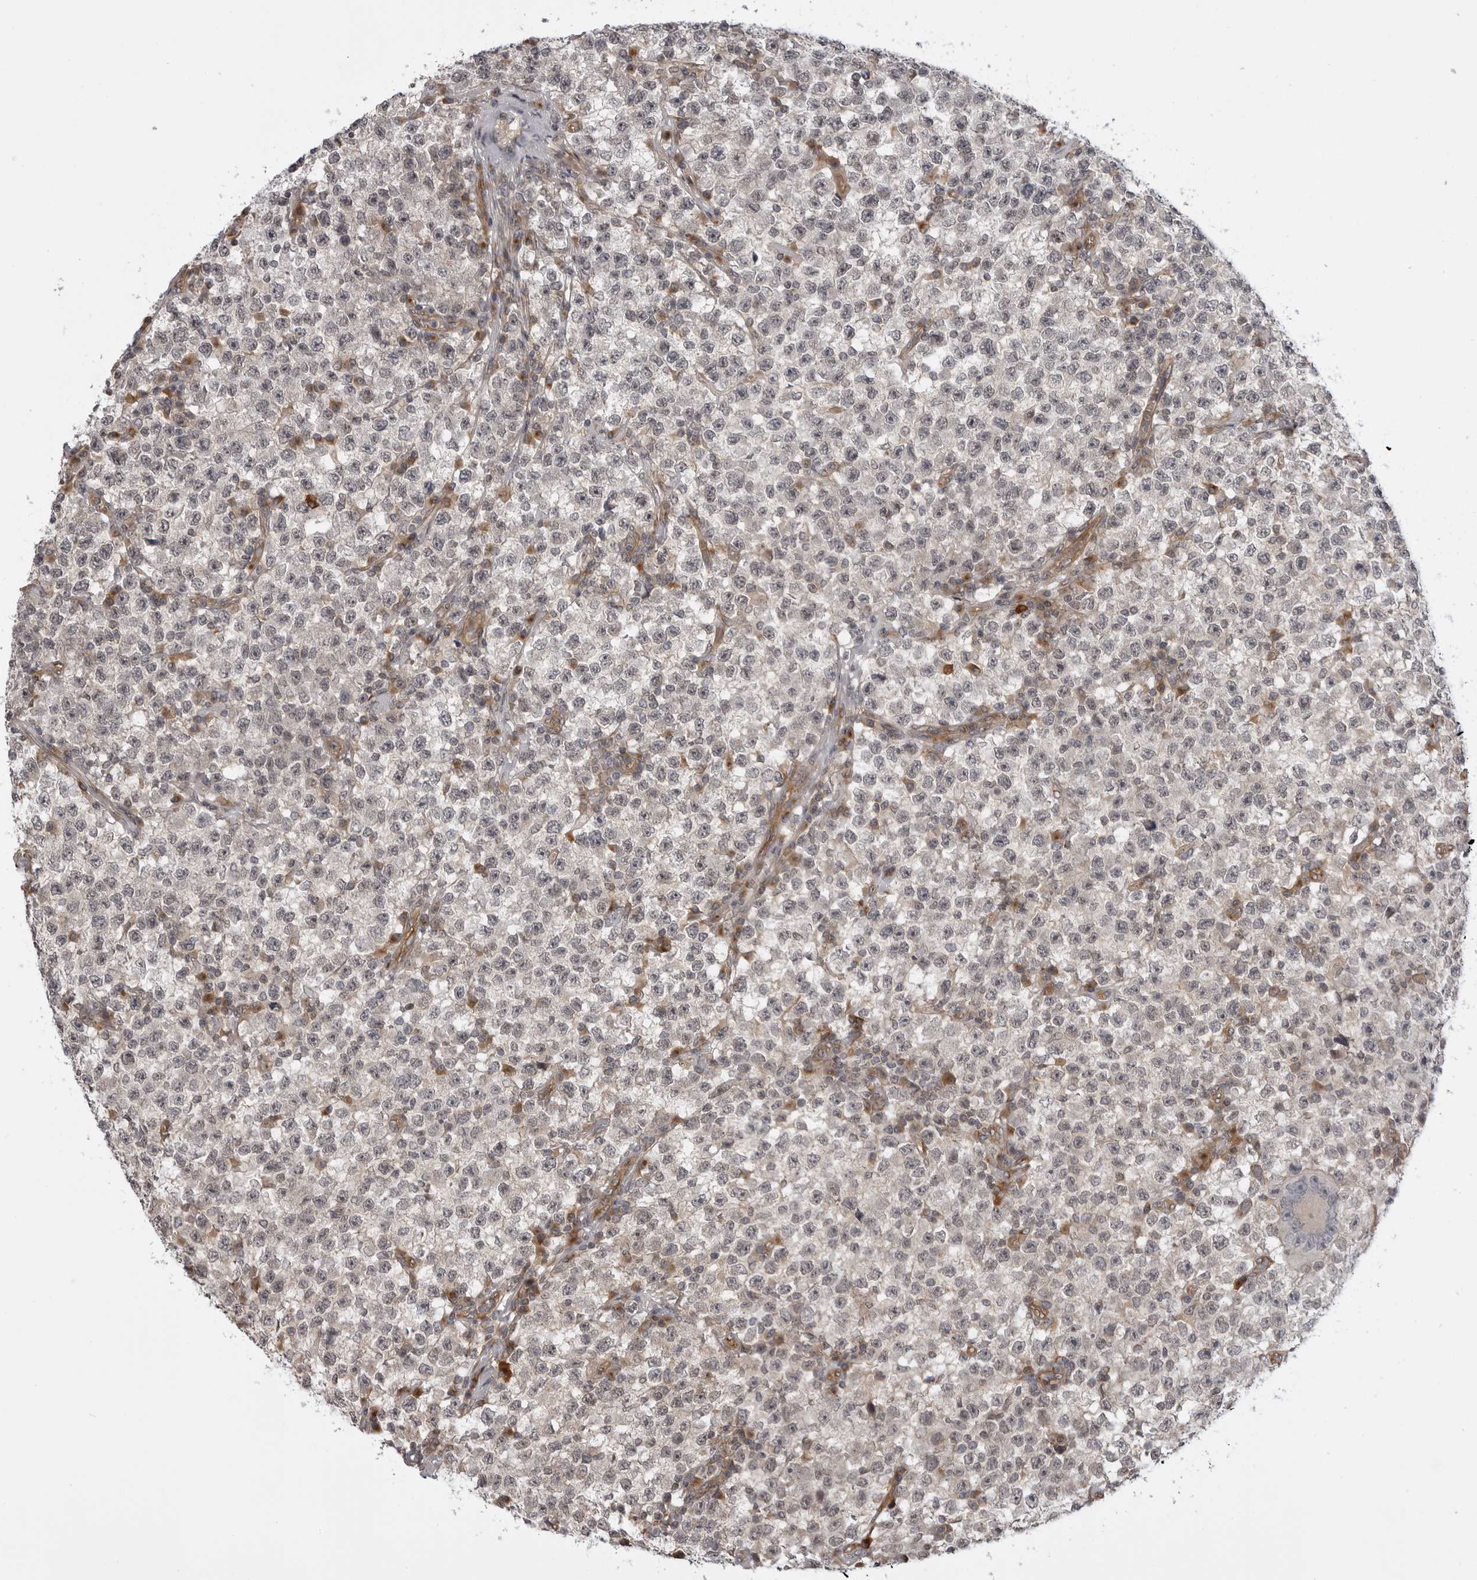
{"staining": {"intensity": "negative", "quantity": "none", "location": "none"}, "tissue": "testis cancer", "cell_type": "Tumor cells", "image_type": "cancer", "snomed": [{"axis": "morphology", "description": "Seminoma, NOS"}, {"axis": "topography", "description": "Testis"}], "caption": "A micrograph of testis cancer stained for a protein demonstrates no brown staining in tumor cells. The staining is performed using DAB brown chromogen with nuclei counter-stained in using hematoxylin.", "gene": "LRRC45", "patient": {"sex": "male", "age": 22}}